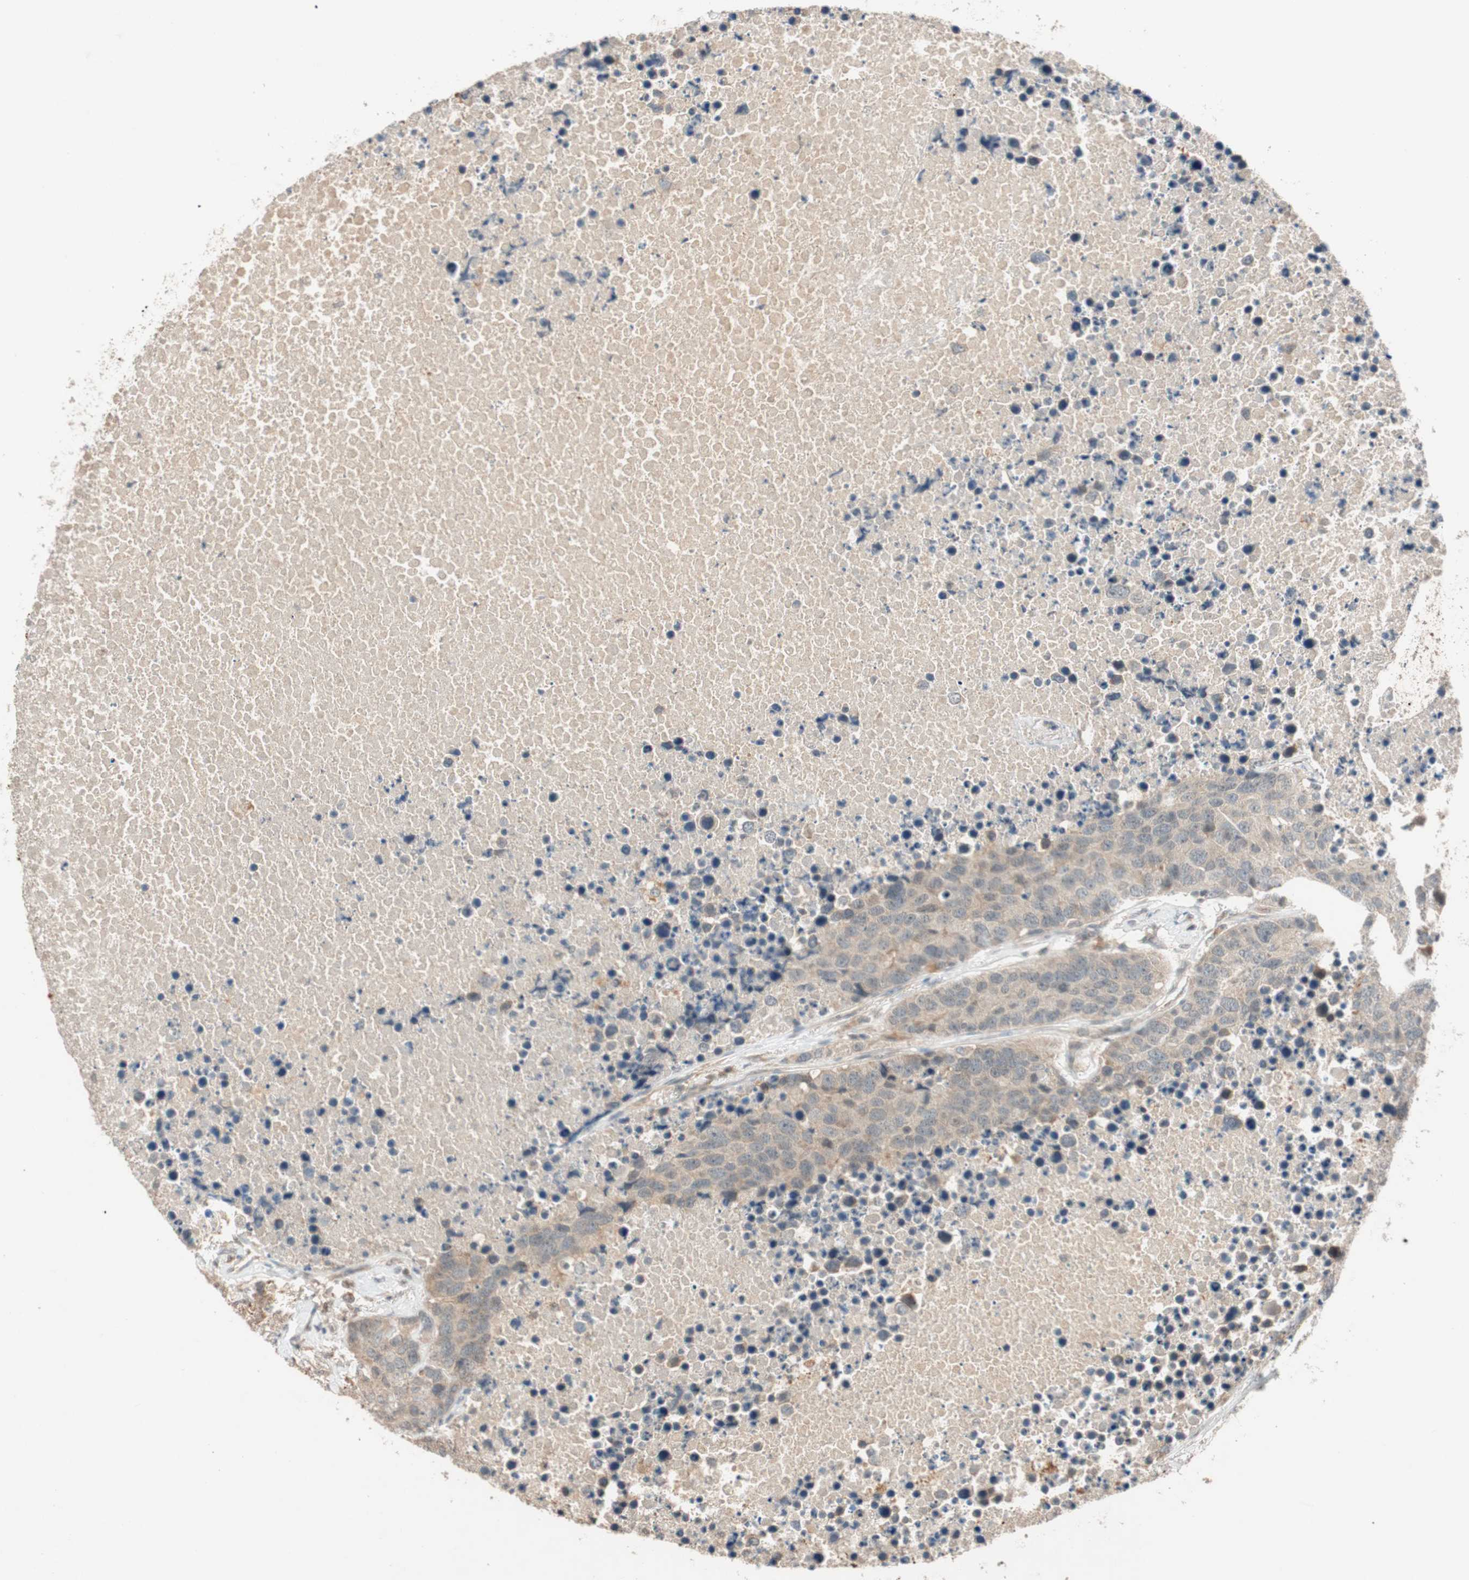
{"staining": {"intensity": "weak", "quantity": ">75%", "location": "cytoplasmic/membranous"}, "tissue": "carcinoid", "cell_type": "Tumor cells", "image_type": "cancer", "snomed": [{"axis": "morphology", "description": "Carcinoid, malignant, NOS"}, {"axis": "topography", "description": "Lung"}], "caption": "Immunohistochemistry (DAB) staining of carcinoid (malignant) reveals weak cytoplasmic/membranous protein expression in approximately >75% of tumor cells. Immunohistochemistry stains the protein in brown and the nuclei are stained blue.", "gene": "GLB1", "patient": {"sex": "male", "age": 60}}